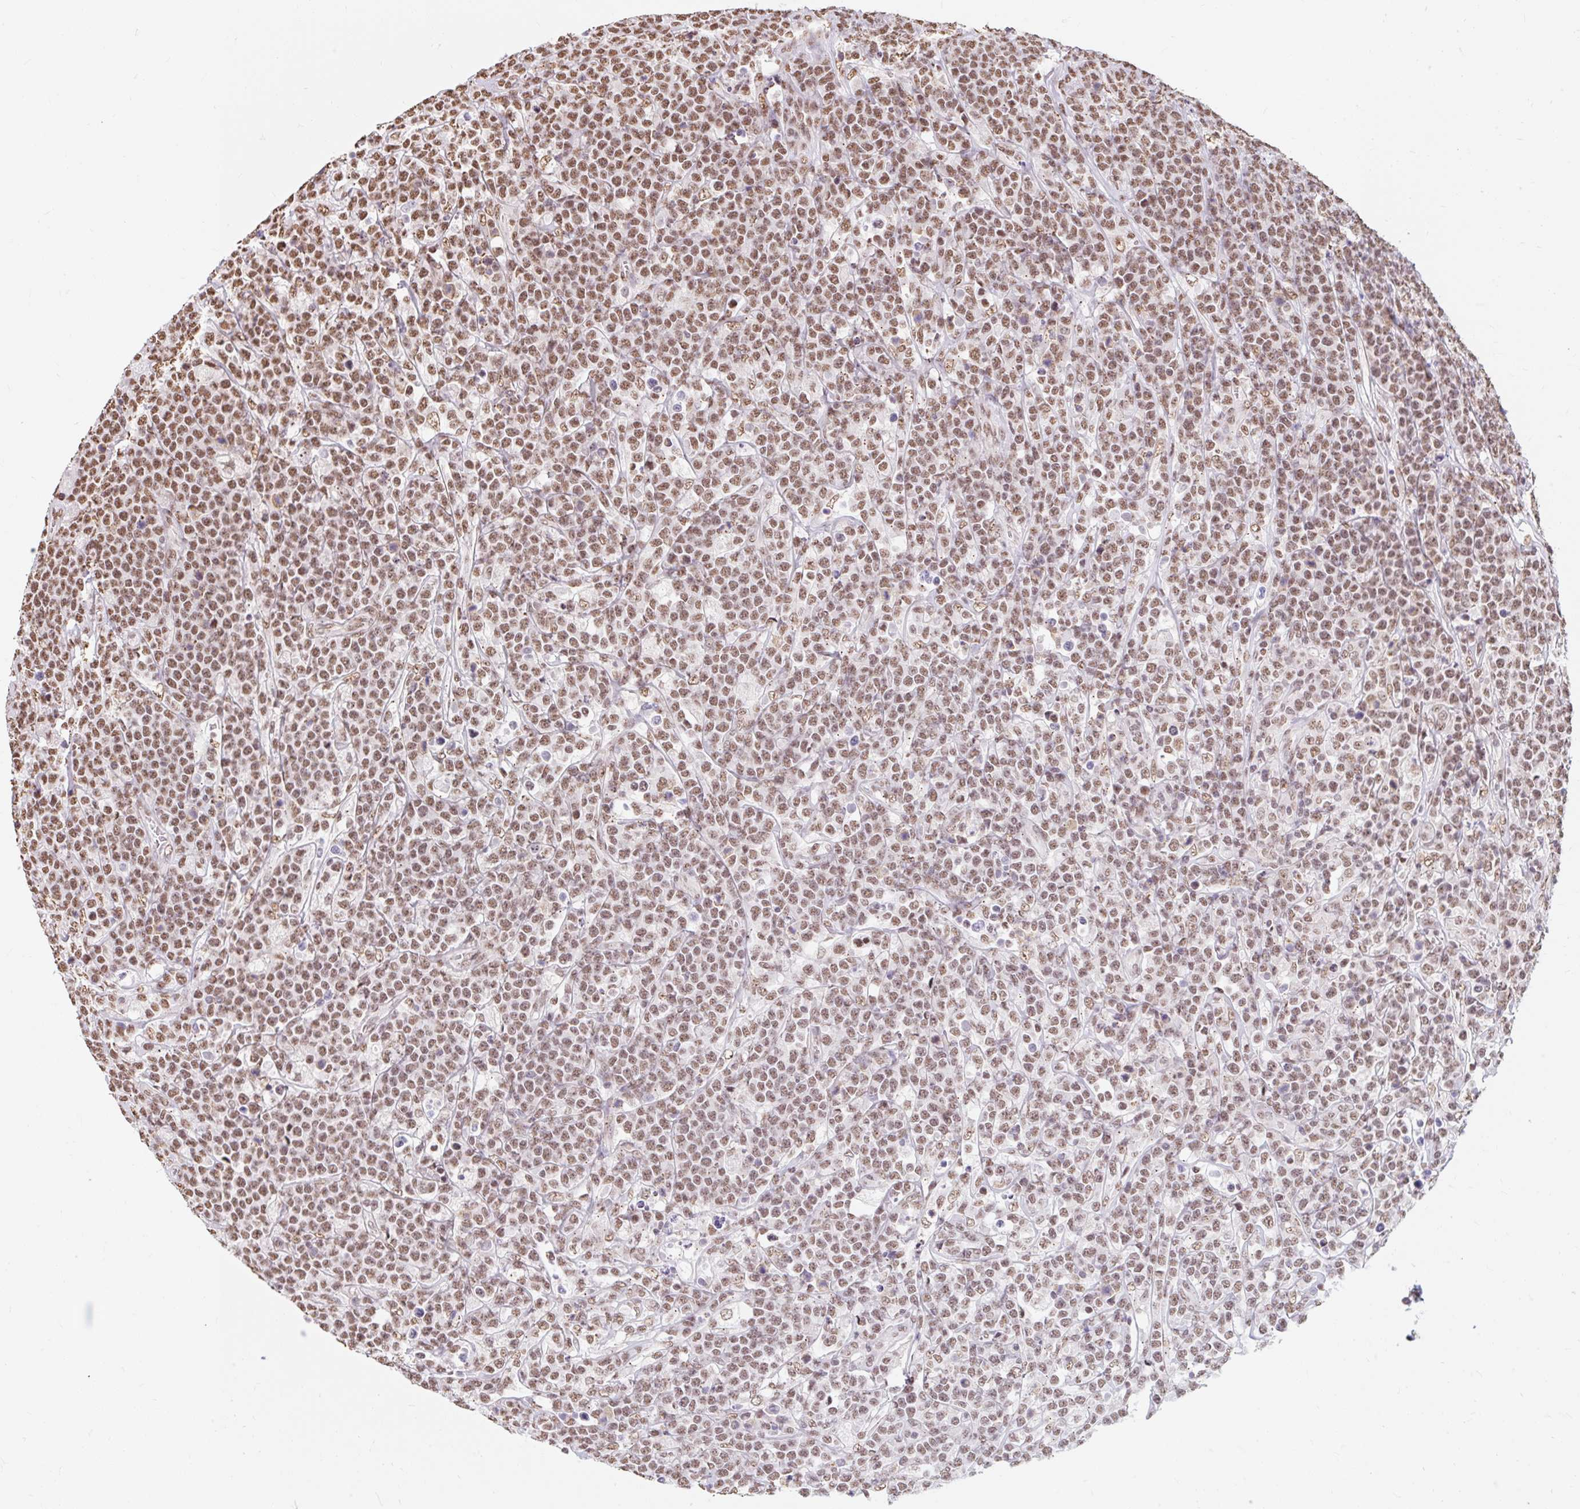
{"staining": {"intensity": "moderate", "quantity": ">75%", "location": "nuclear"}, "tissue": "lymphoma", "cell_type": "Tumor cells", "image_type": "cancer", "snomed": [{"axis": "morphology", "description": "Malignant lymphoma, non-Hodgkin's type, High grade"}, {"axis": "topography", "description": "Small intestine"}], "caption": "Moderate nuclear positivity is present in approximately >75% of tumor cells in lymphoma.", "gene": "BICRA", "patient": {"sex": "male", "age": 8}}